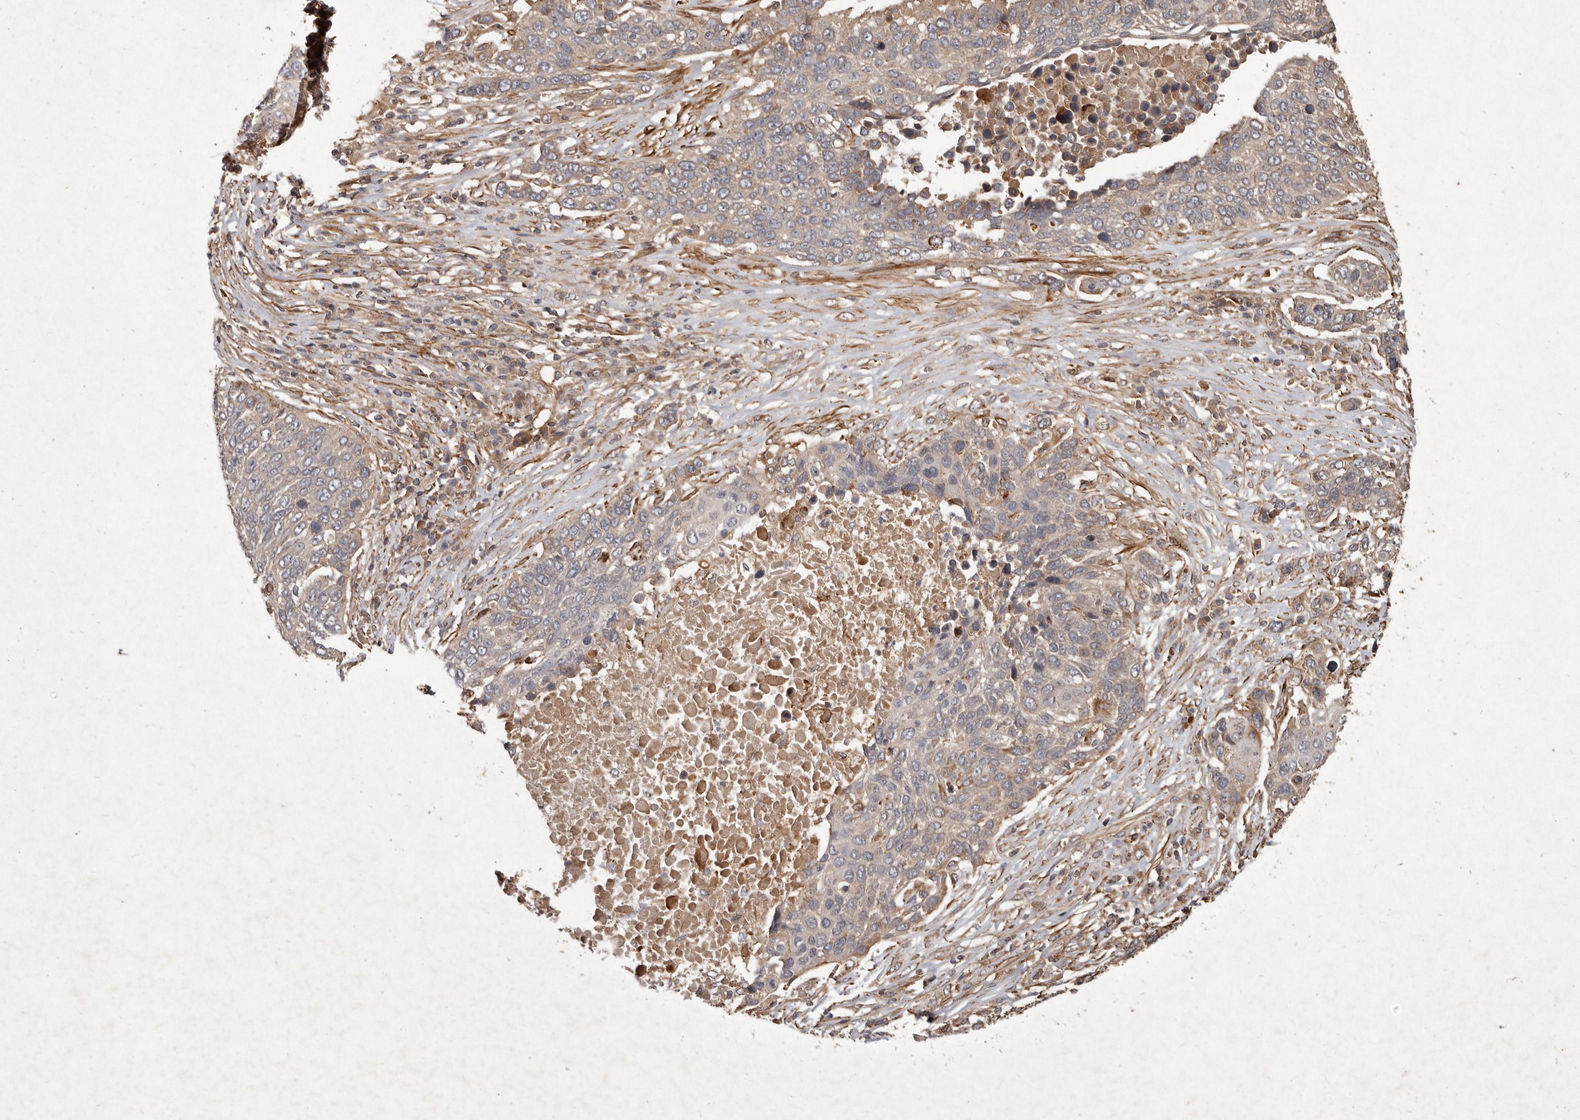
{"staining": {"intensity": "weak", "quantity": "<25%", "location": "cytoplasmic/membranous"}, "tissue": "lung cancer", "cell_type": "Tumor cells", "image_type": "cancer", "snomed": [{"axis": "morphology", "description": "Squamous cell carcinoma, NOS"}, {"axis": "topography", "description": "Lung"}], "caption": "Immunohistochemistry photomicrograph of human squamous cell carcinoma (lung) stained for a protein (brown), which displays no expression in tumor cells.", "gene": "SEMA3A", "patient": {"sex": "male", "age": 66}}